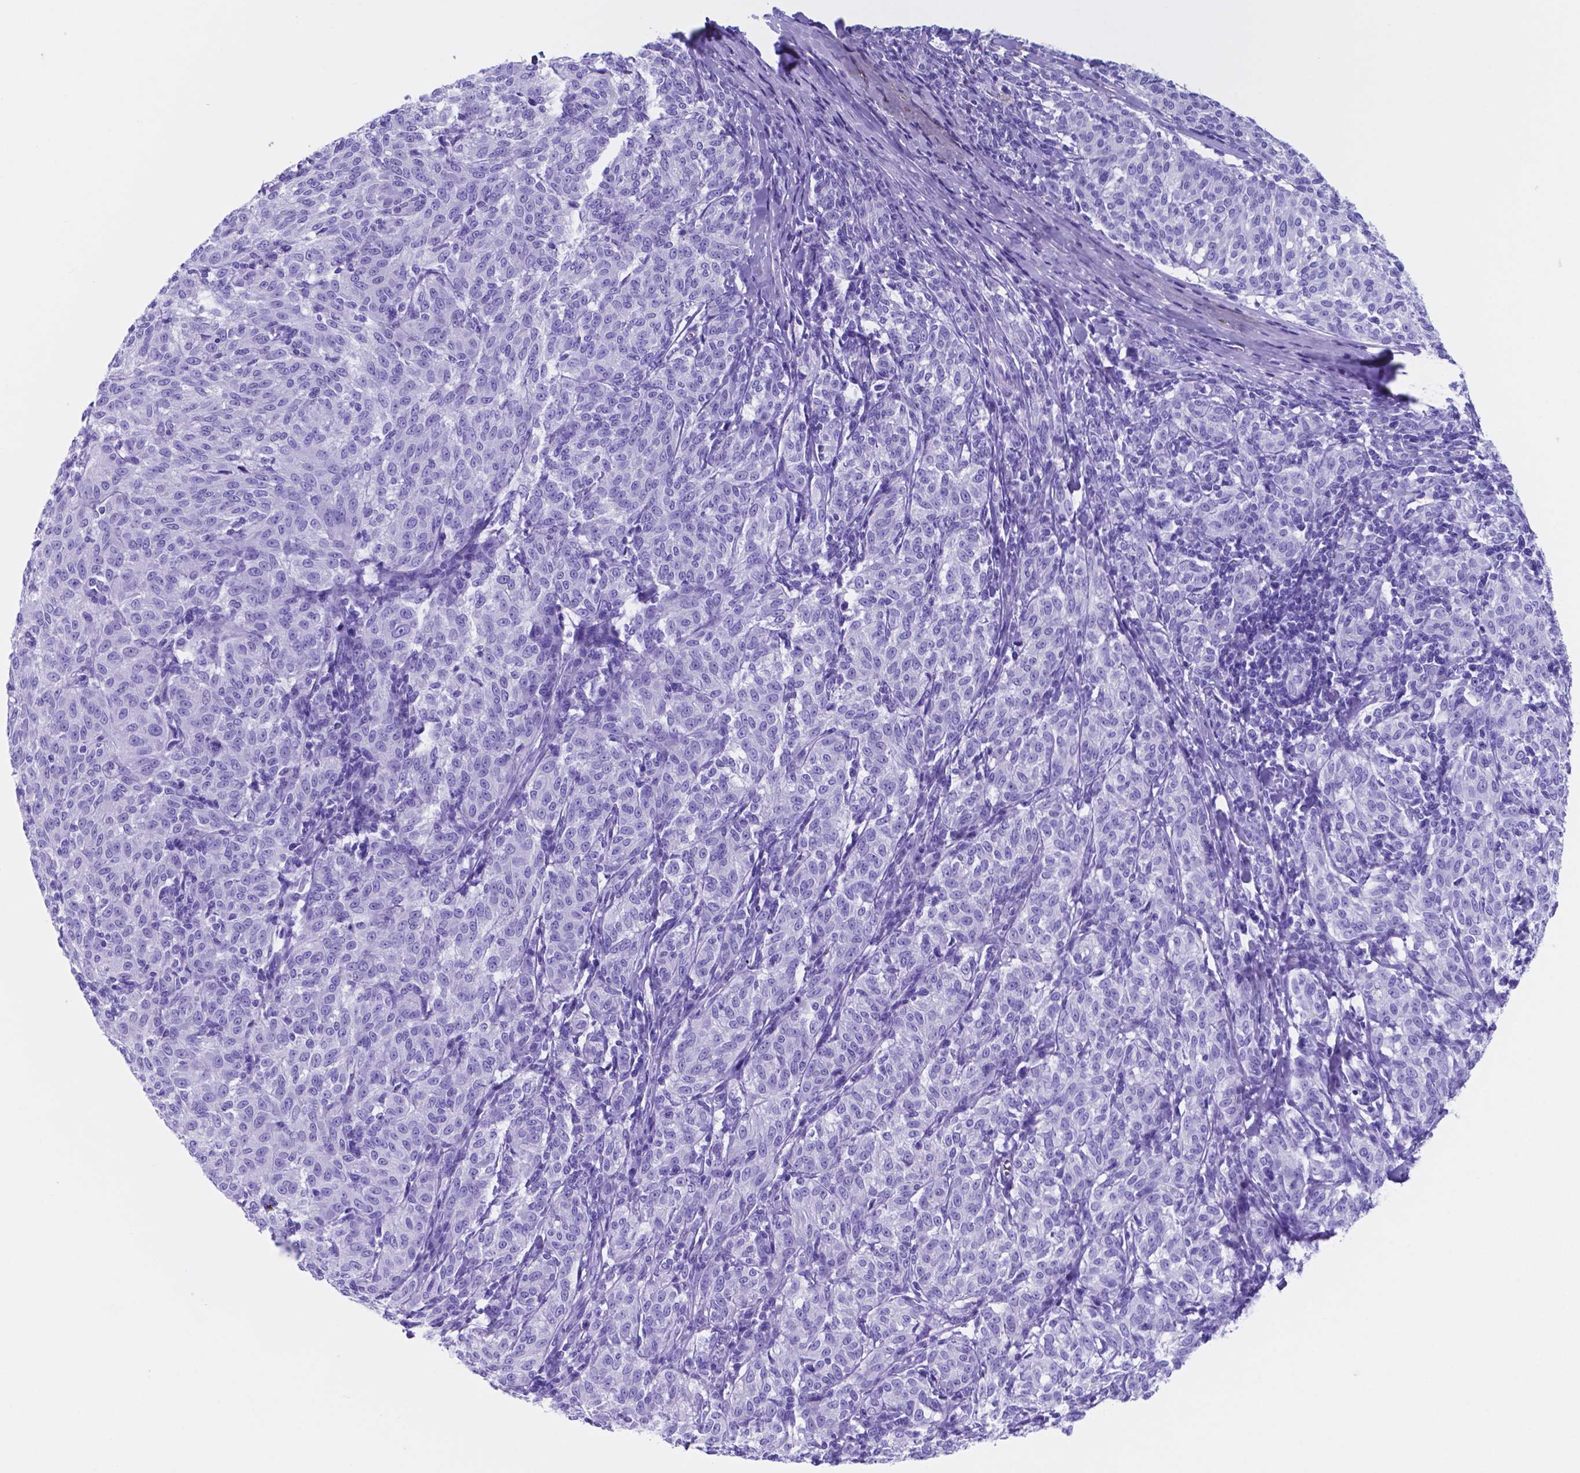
{"staining": {"intensity": "negative", "quantity": "none", "location": "none"}, "tissue": "melanoma", "cell_type": "Tumor cells", "image_type": "cancer", "snomed": [{"axis": "morphology", "description": "Malignant melanoma, NOS"}, {"axis": "topography", "description": "Skin"}], "caption": "Tumor cells are negative for protein expression in human melanoma. (Stains: DAB immunohistochemistry (IHC) with hematoxylin counter stain, Microscopy: brightfield microscopy at high magnification).", "gene": "DNAAF8", "patient": {"sex": "female", "age": 72}}